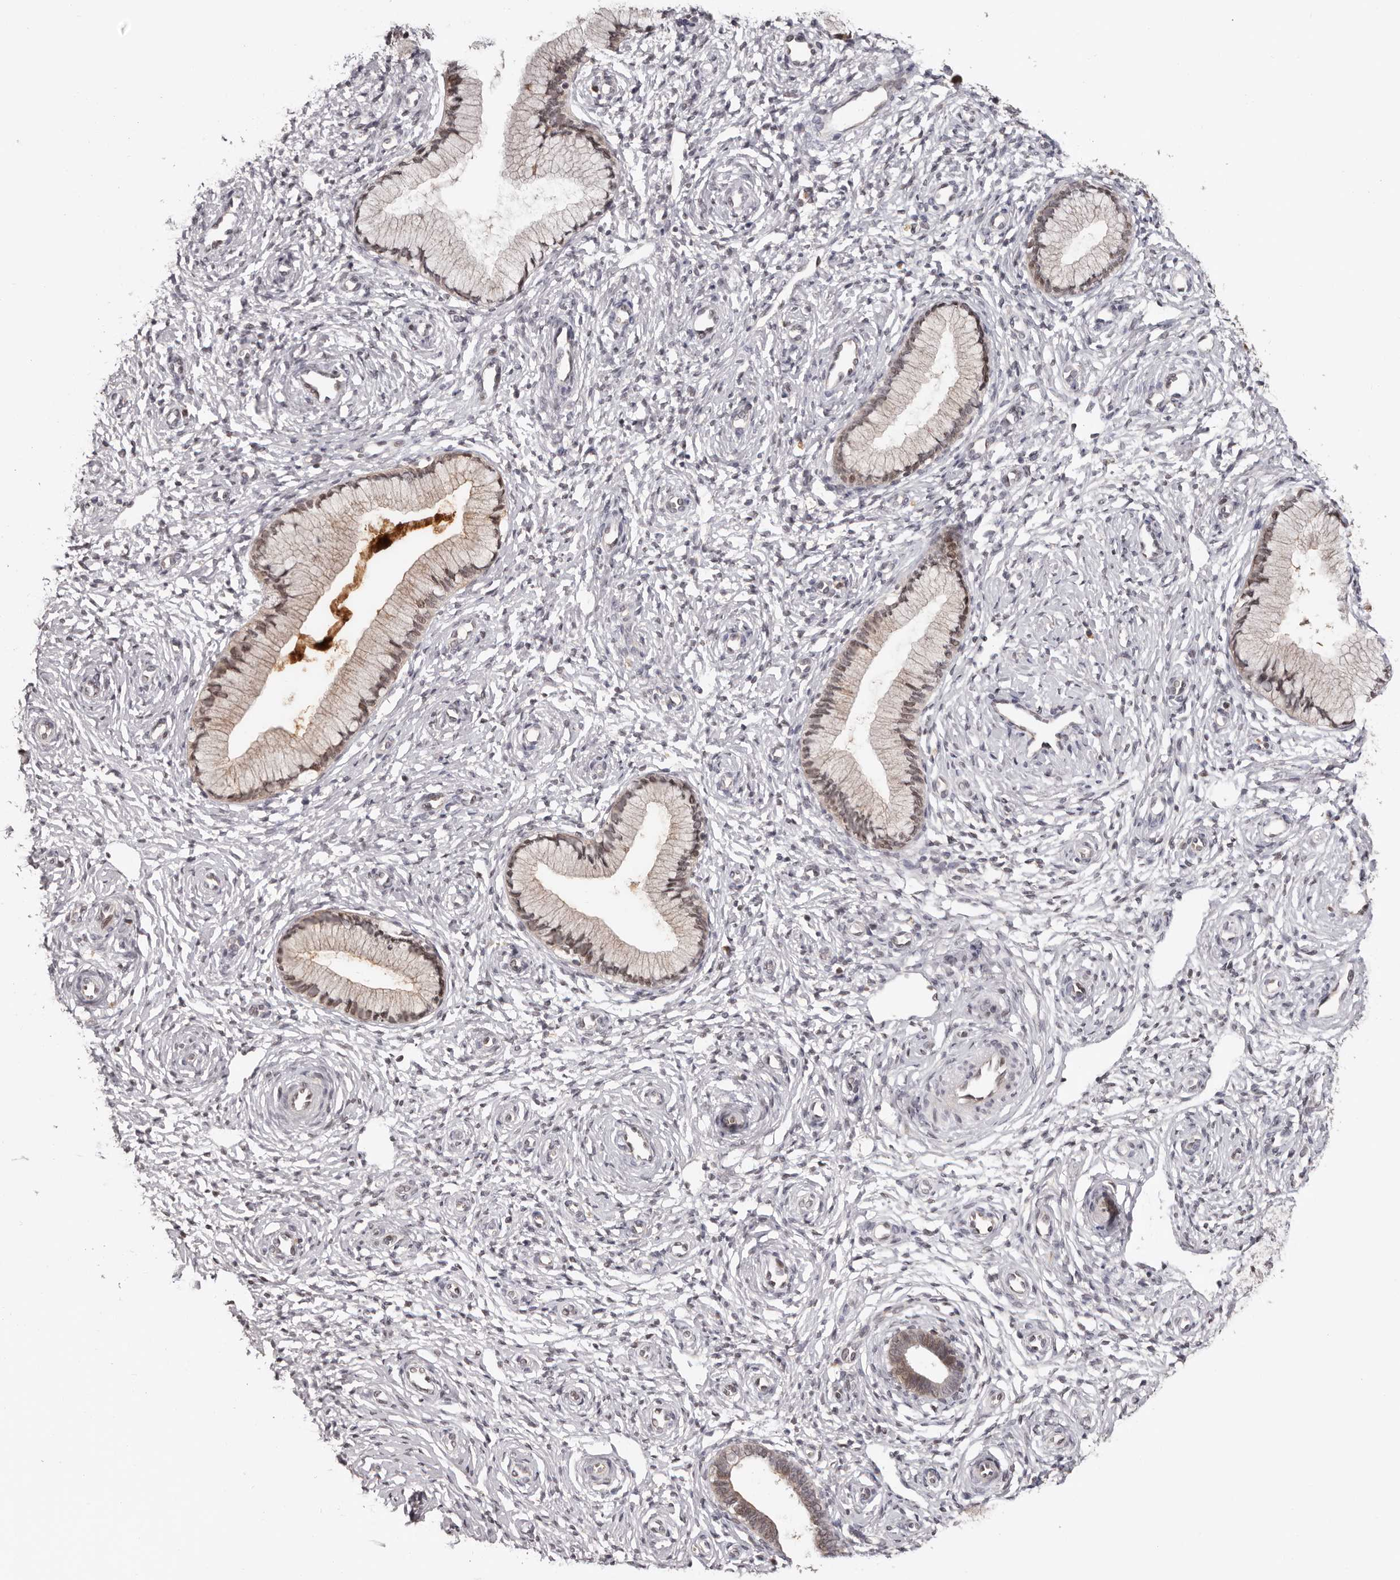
{"staining": {"intensity": "weak", "quantity": "<25%", "location": "cytoplasmic/membranous"}, "tissue": "cervix", "cell_type": "Glandular cells", "image_type": "normal", "snomed": [{"axis": "morphology", "description": "Normal tissue, NOS"}, {"axis": "topography", "description": "Cervix"}], "caption": "Micrograph shows no significant protein staining in glandular cells of unremarkable cervix.", "gene": "TBX5", "patient": {"sex": "female", "age": 27}}